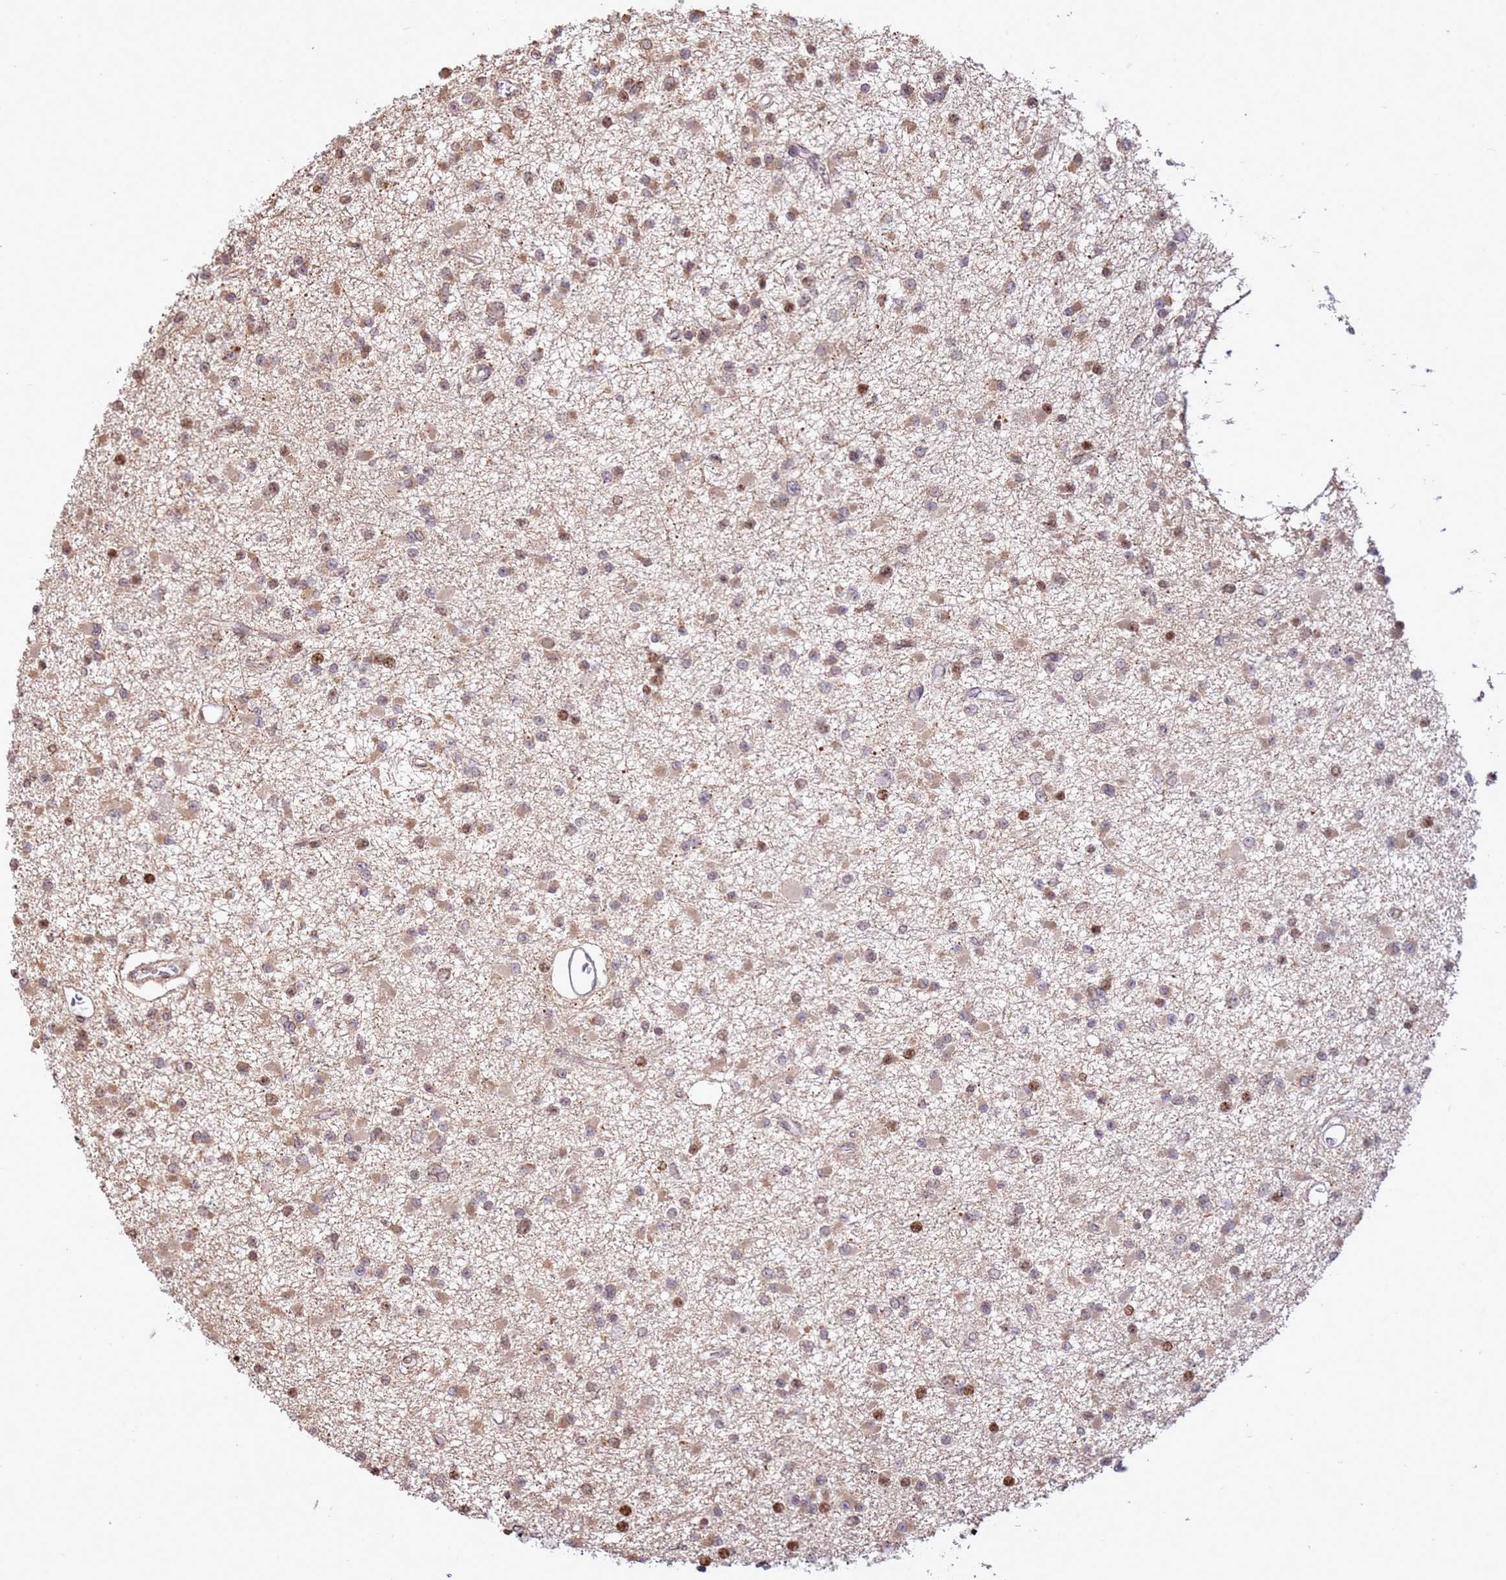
{"staining": {"intensity": "moderate", "quantity": ">75%", "location": "cytoplasmic/membranous,nuclear"}, "tissue": "glioma", "cell_type": "Tumor cells", "image_type": "cancer", "snomed": [{"axis": "morphology", "description": "Glioma, malignant, Low grade"}, {"axis": "topography", "description": "Brain"}], "caption": "A micrograph of glioma stained for a protein shows moderate cytoplasmic/membranous and nuclear brown staining in tumor cells.", "gene": "SCAF1", "patient": {"sex": "female", "age": 22}}